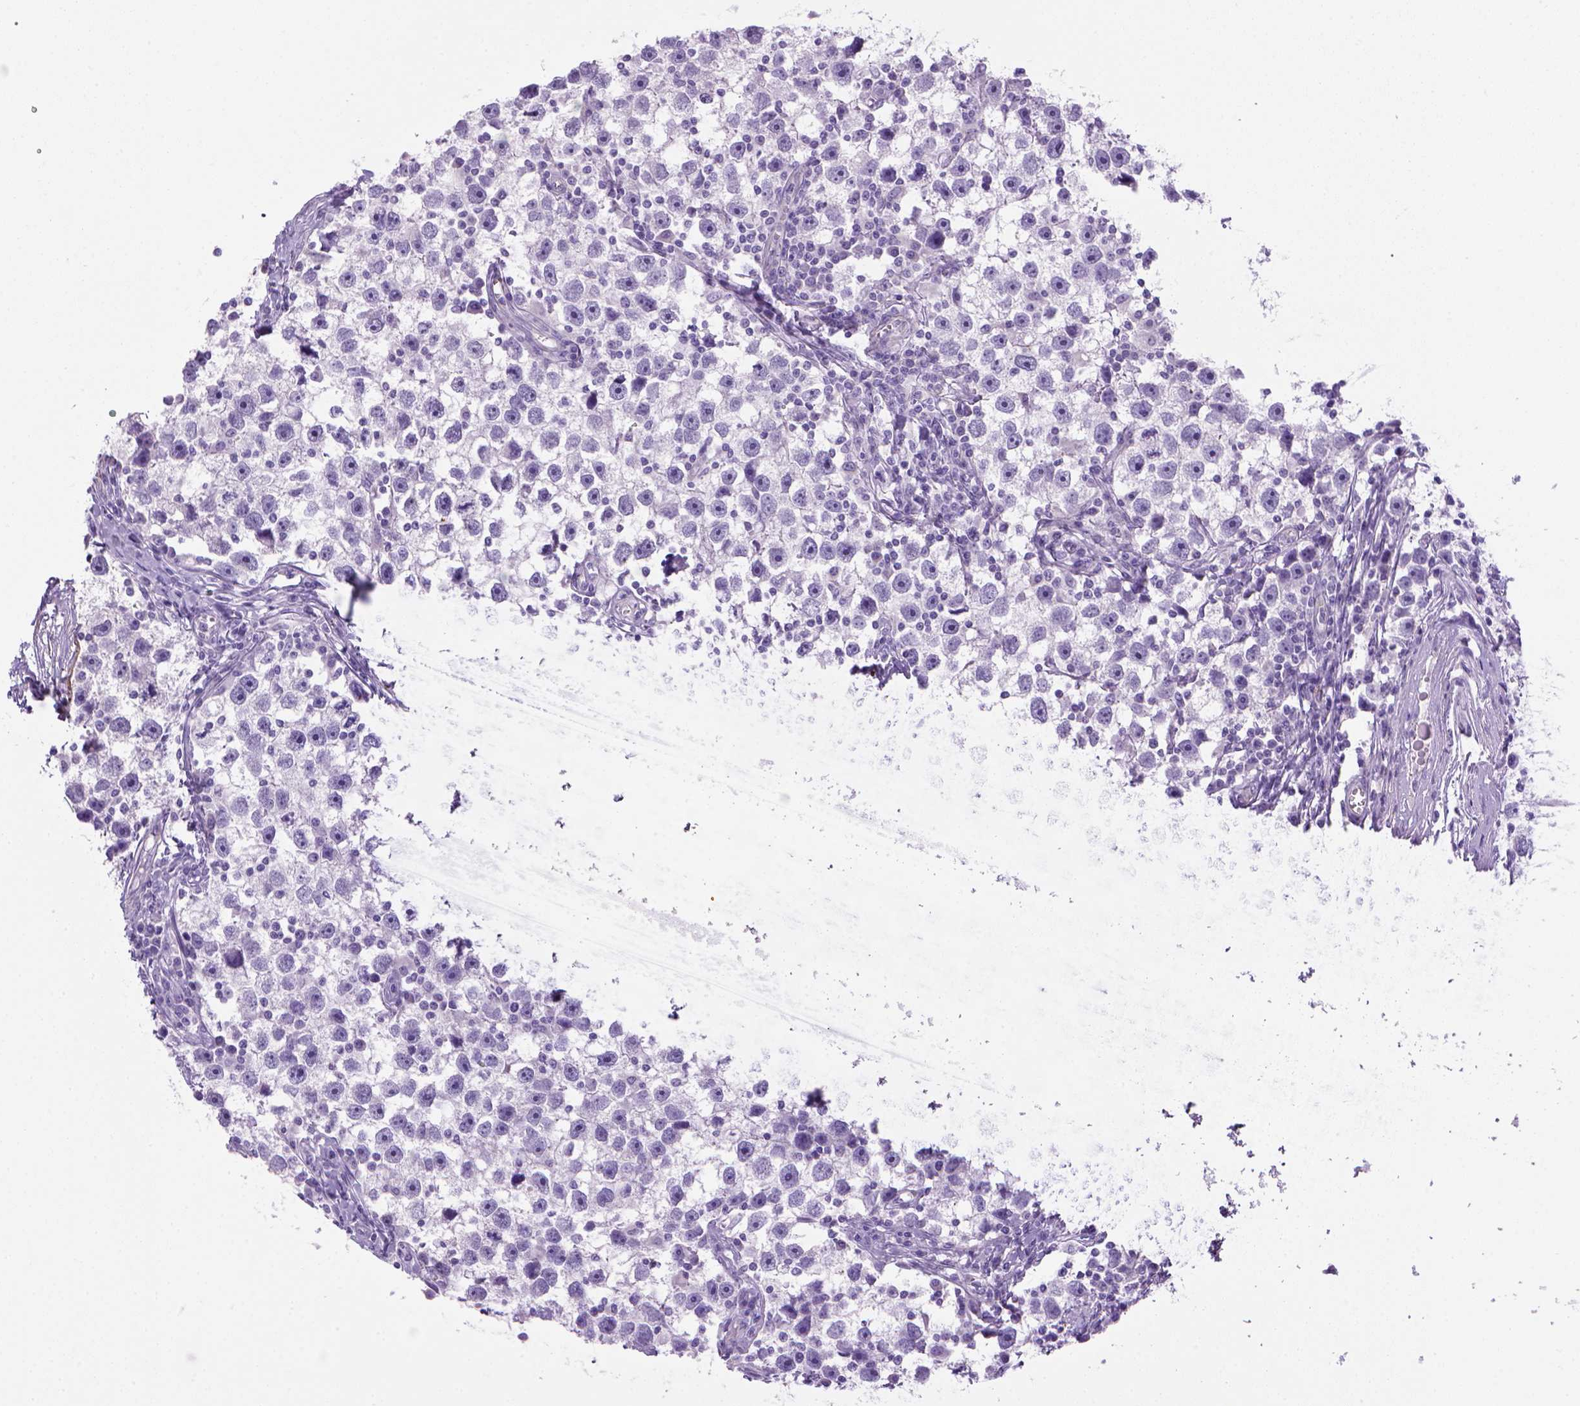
{"staining": {"intensity": "negative", "quantity": "none", "location": "none"}, "tissue": "testis cancer", "cell_type": "Tumor cells", "image_type": "cancer", "snomed": [{"axis": "morphology", "description": "Seminoma, NOS"}, {"axis": "topography", "description": "Testis"}], "caption": "The histopathology image shows no staining of tumor cells in testis cancer (seminoma).", "gene": "ARHGEF33", "patient": {"sex": "male", "age": 30}}